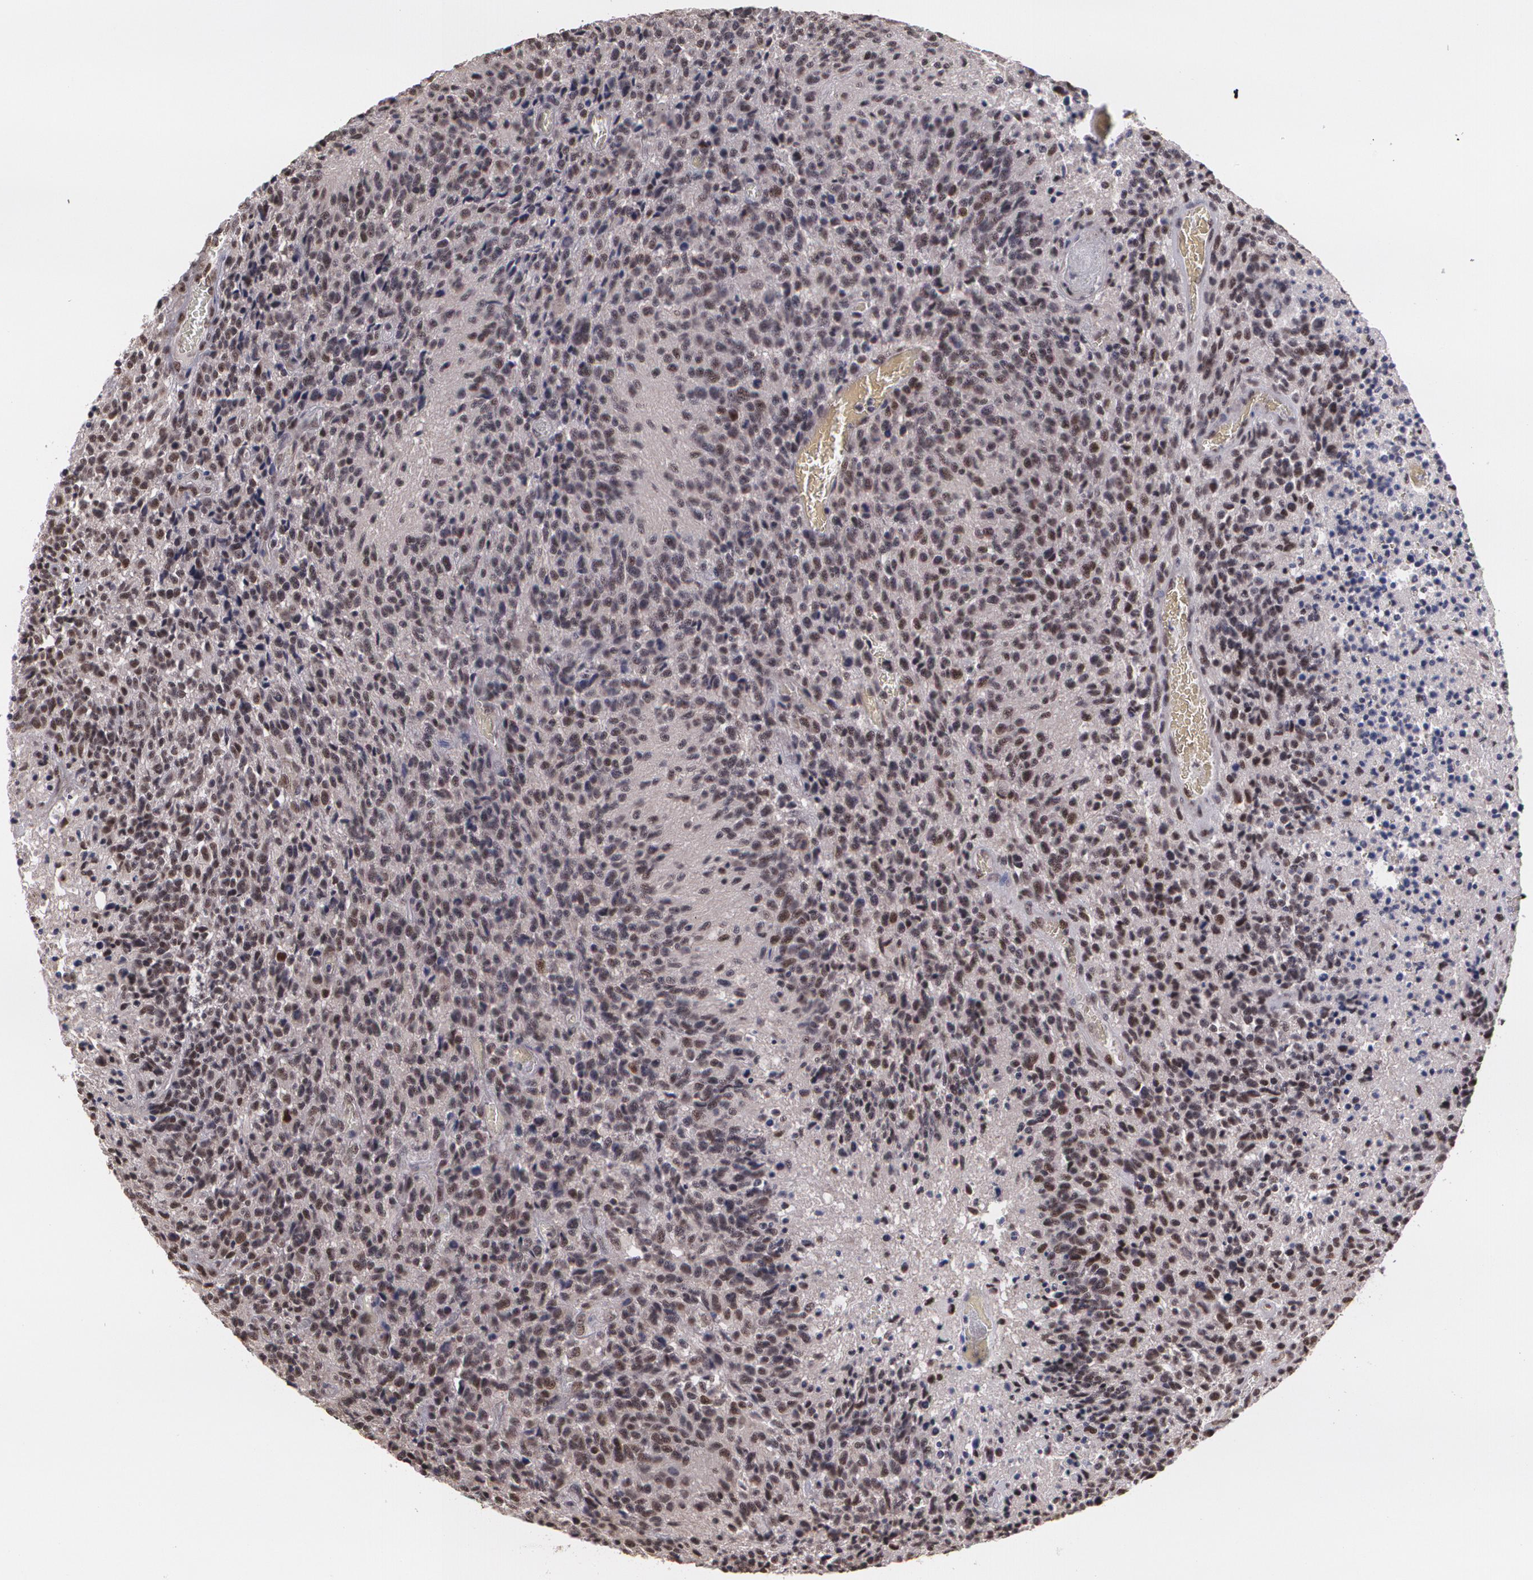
{"staining": {"intensity": "moderate", "quantity": ">75%", "location": "cytoplasmic/membranous,nuclear"}, "tissue": "glioma", "cell_type": "Tumor cells", "image_type": "cancer", "snomed": [{"axis": "morphology", "description": "Glioma, malignant, High grade"}, {"axis": "topography", "description": "Brain"}], "caption": "A photomicrograph of human malignant glioma (high-grade) stained for a protein reveals moderate cytoplasmic/membranous and nuclear brown staining in tumor cells.", "gene": "C6orf15", "patient": {"sex": "male", "age": 36}}